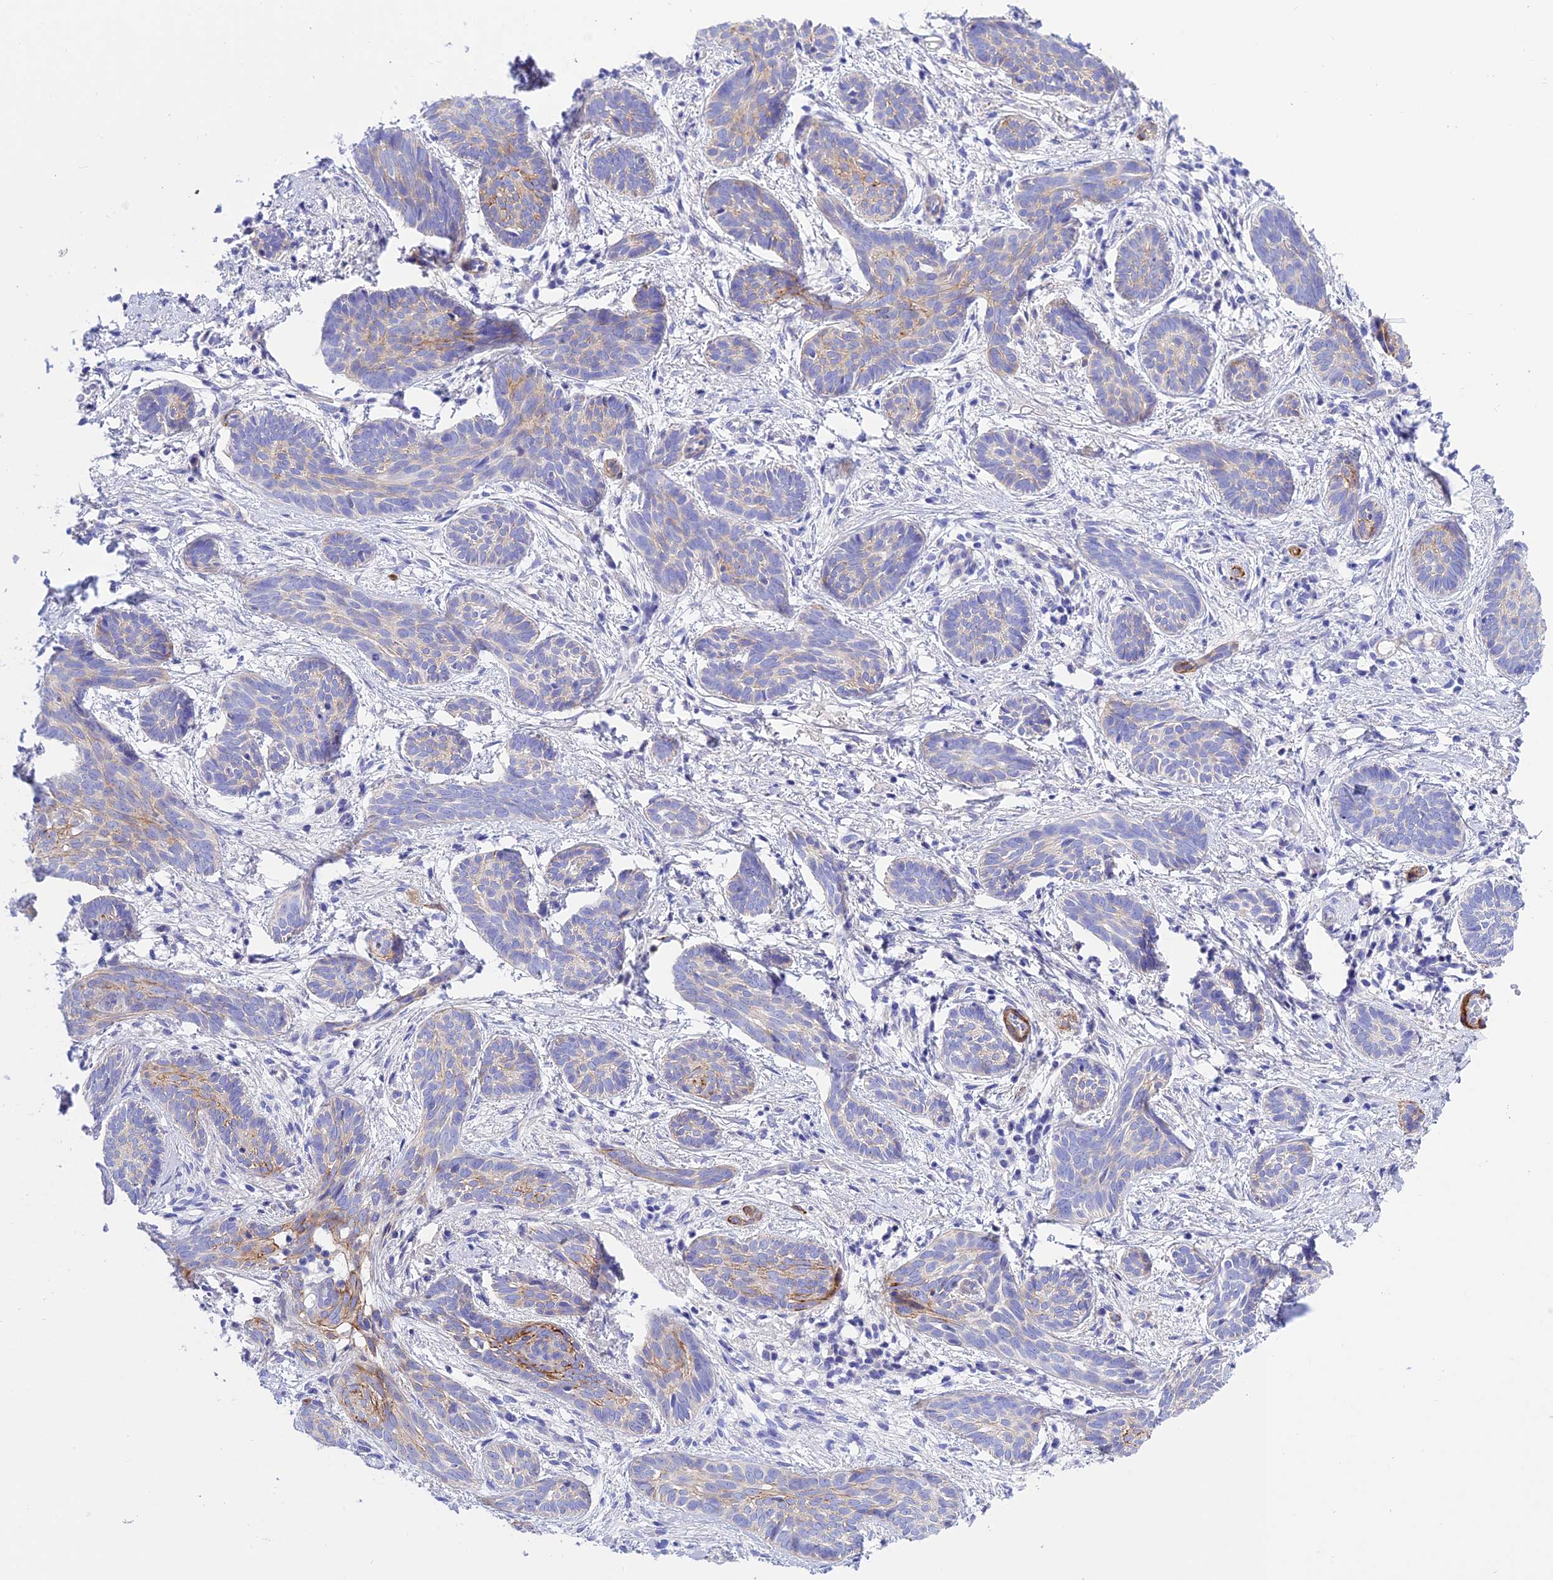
{"staining": {"intensity": "moderate", "quantity": "<25%", "location": "cytoplasmic/membranous"}, "tissue": "skin cancer", "cell_type": "Tumor cells", "image_type": "cancer", "snomed": [{"axis": "morphology", "description": "Basal cell carcinoma"}, {"axis": "topography", "description": "Skin"}], "caption": "Protein staining of skin basal cell carcinoma tissue shows moderate cytoplasmic/membranous expression in approximately <25% of tumor cells. The staining was performed using DAB to visualize the protein expression in brown, while the nuclei were stained in blue with hematoxylin (Magnification: 20x).", "gene": "FRA10AC1", "patient": {"sex": "female", "age": 81}}